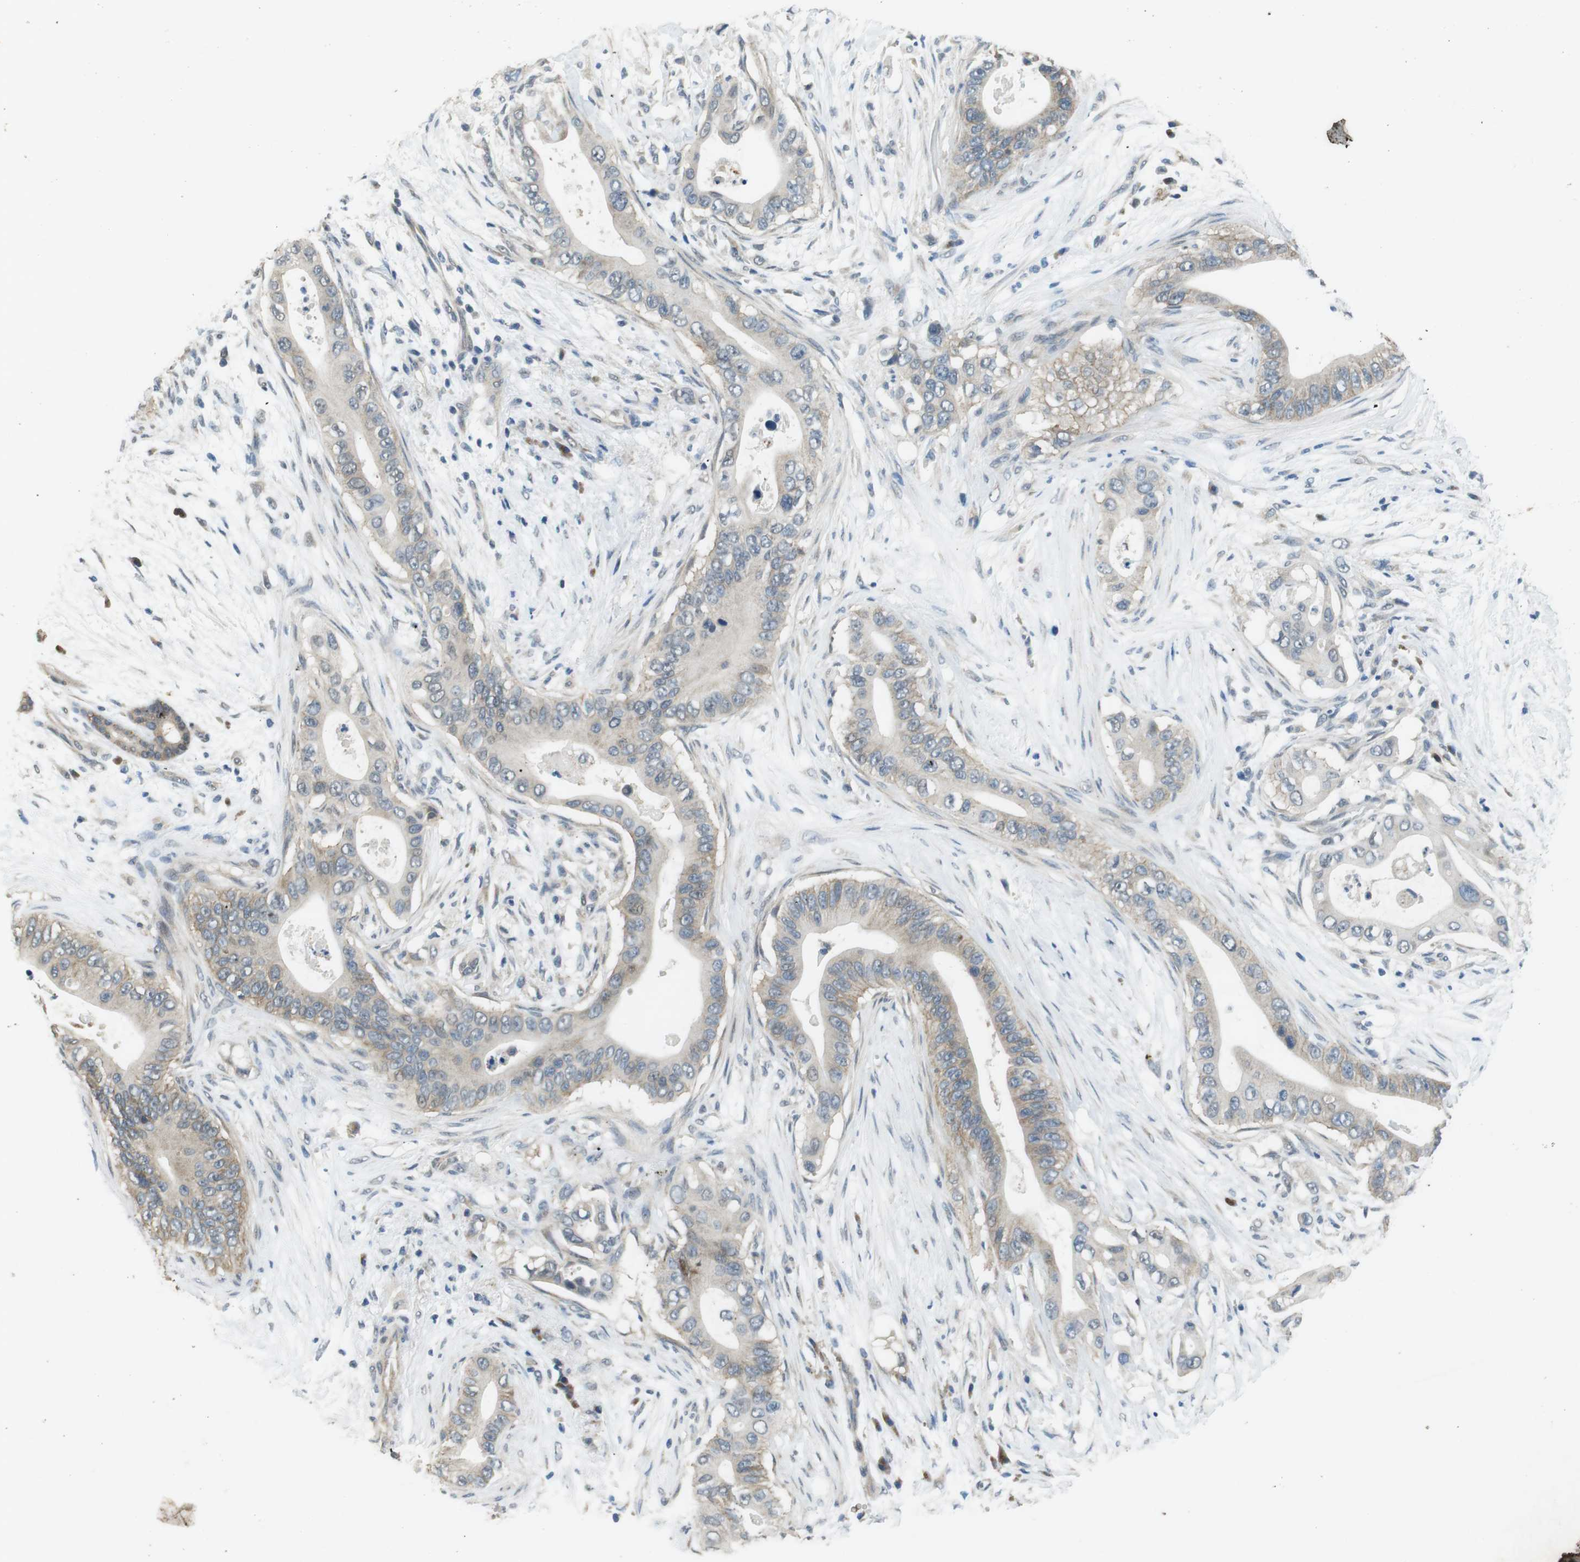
{"staining": {"intensity": "weak", "quantity": ">75%", "location": "cytoplasmic/membranous"}, "tissue": "pancreatic cancer", "cell_type": "Tumor cells", "image_type": "cancer", "snomed": [{"axis": "morphology", "description": "Adenocarcinoma, NOS"}, {"axis": "topography", "description": "Pancreas"}], "caption": "Tumor cells demonstrate low levels of weak cytoplasmic/membranous staining in approximately >75% of cells in human adenocarcinoma (pancreatic).", "gene": "CLDN7", "patient": {"sex": "male", "age": 77}}